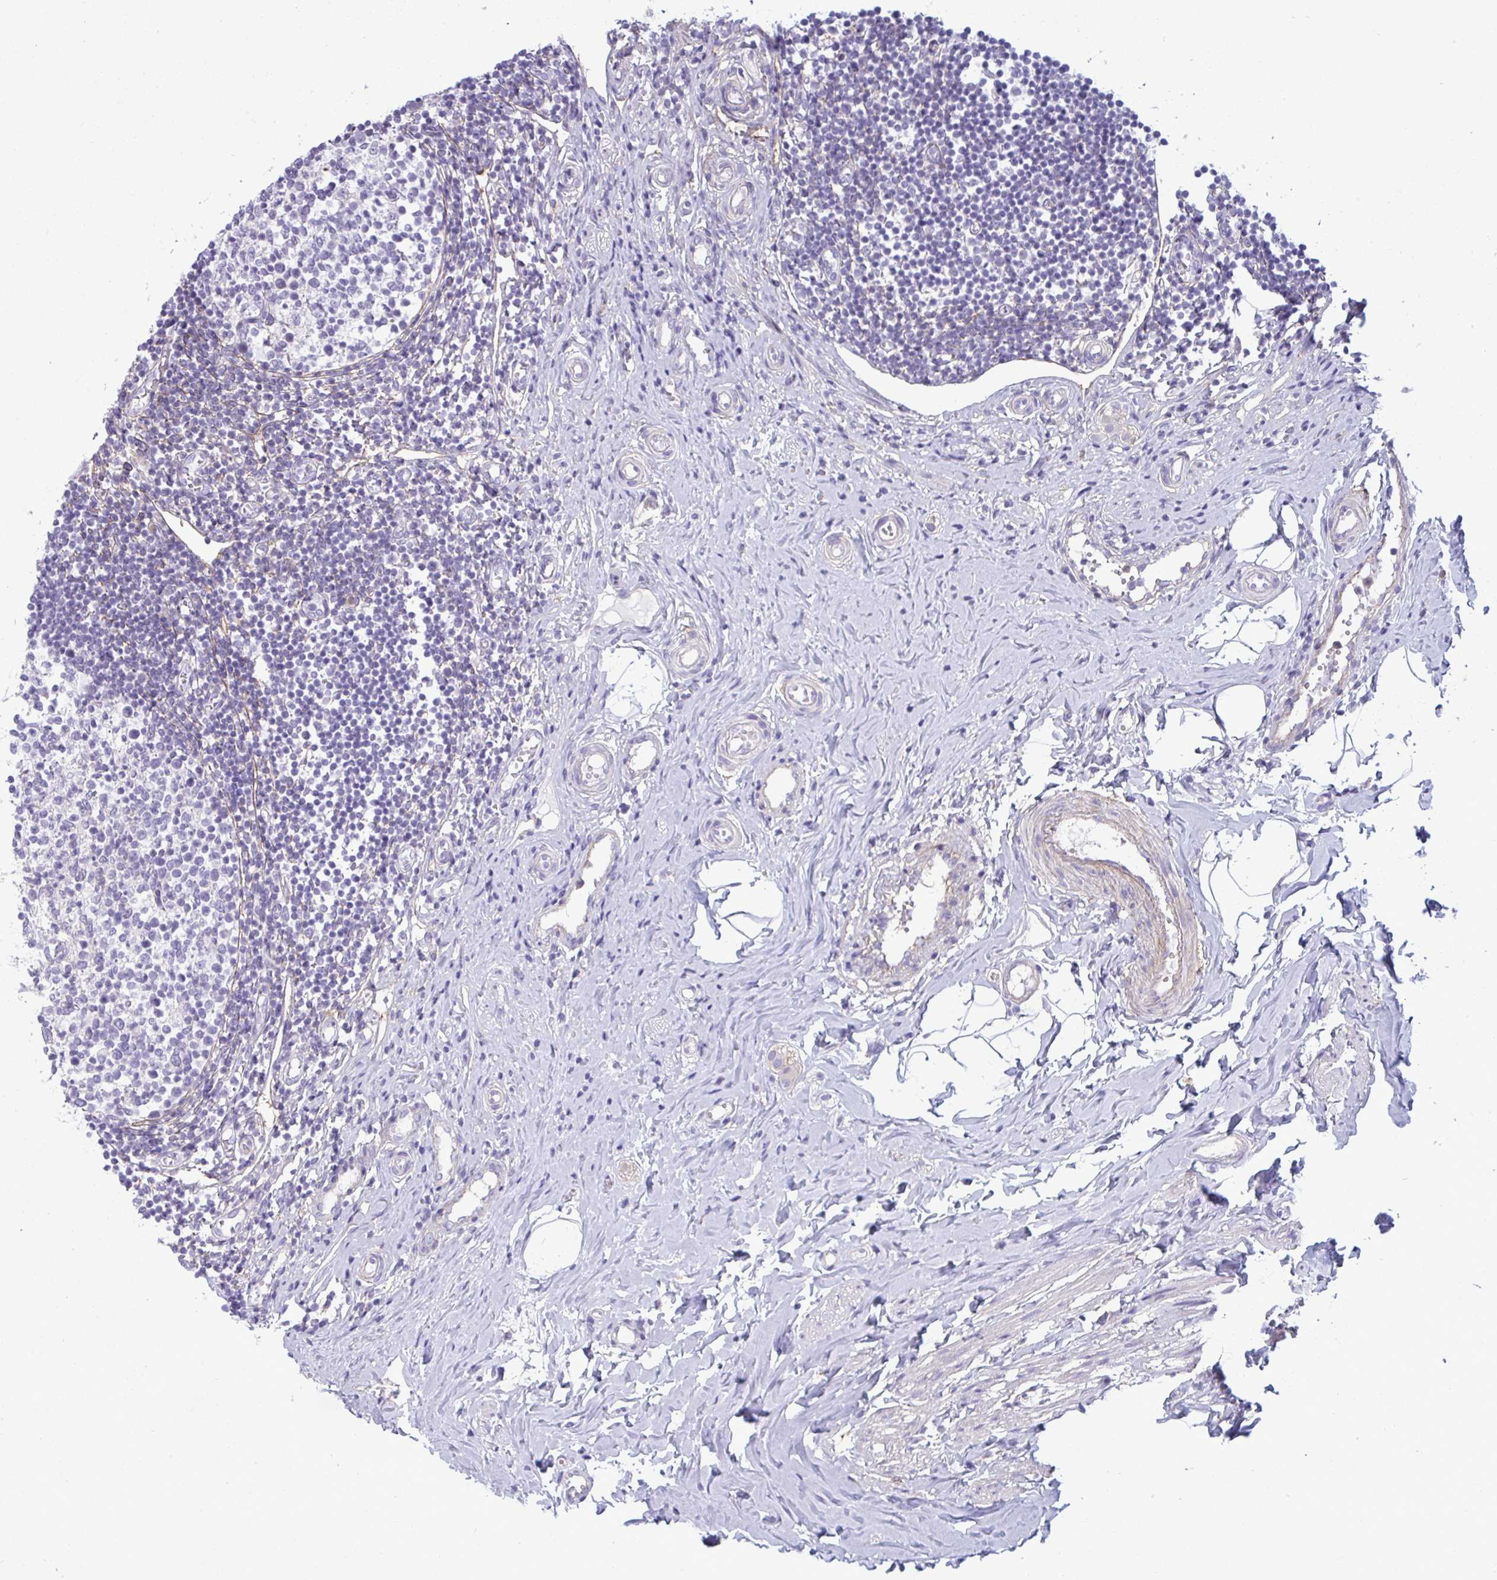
{"staining": {"intensity": "negative", "quantity": "none", "location": "none"}, "tissue": "appendix", "cell_type": "Glandular cells", "image_type": "normal", "snomed": [{"axis": "morphology", "description": "Normal tissue, NOS"}, {"axis": "topography", "description": "Appendix"}], "caption": "IHC photomicrograph of unremarkable human appendix stained for a protein (brown), which exhibits no positivity in glandular cells. (Immunohistochemistry (ihc), brightfield microscopy, high magnification).", "gene": "MYH10", "patient": {"sex": "female", "age": 17}}